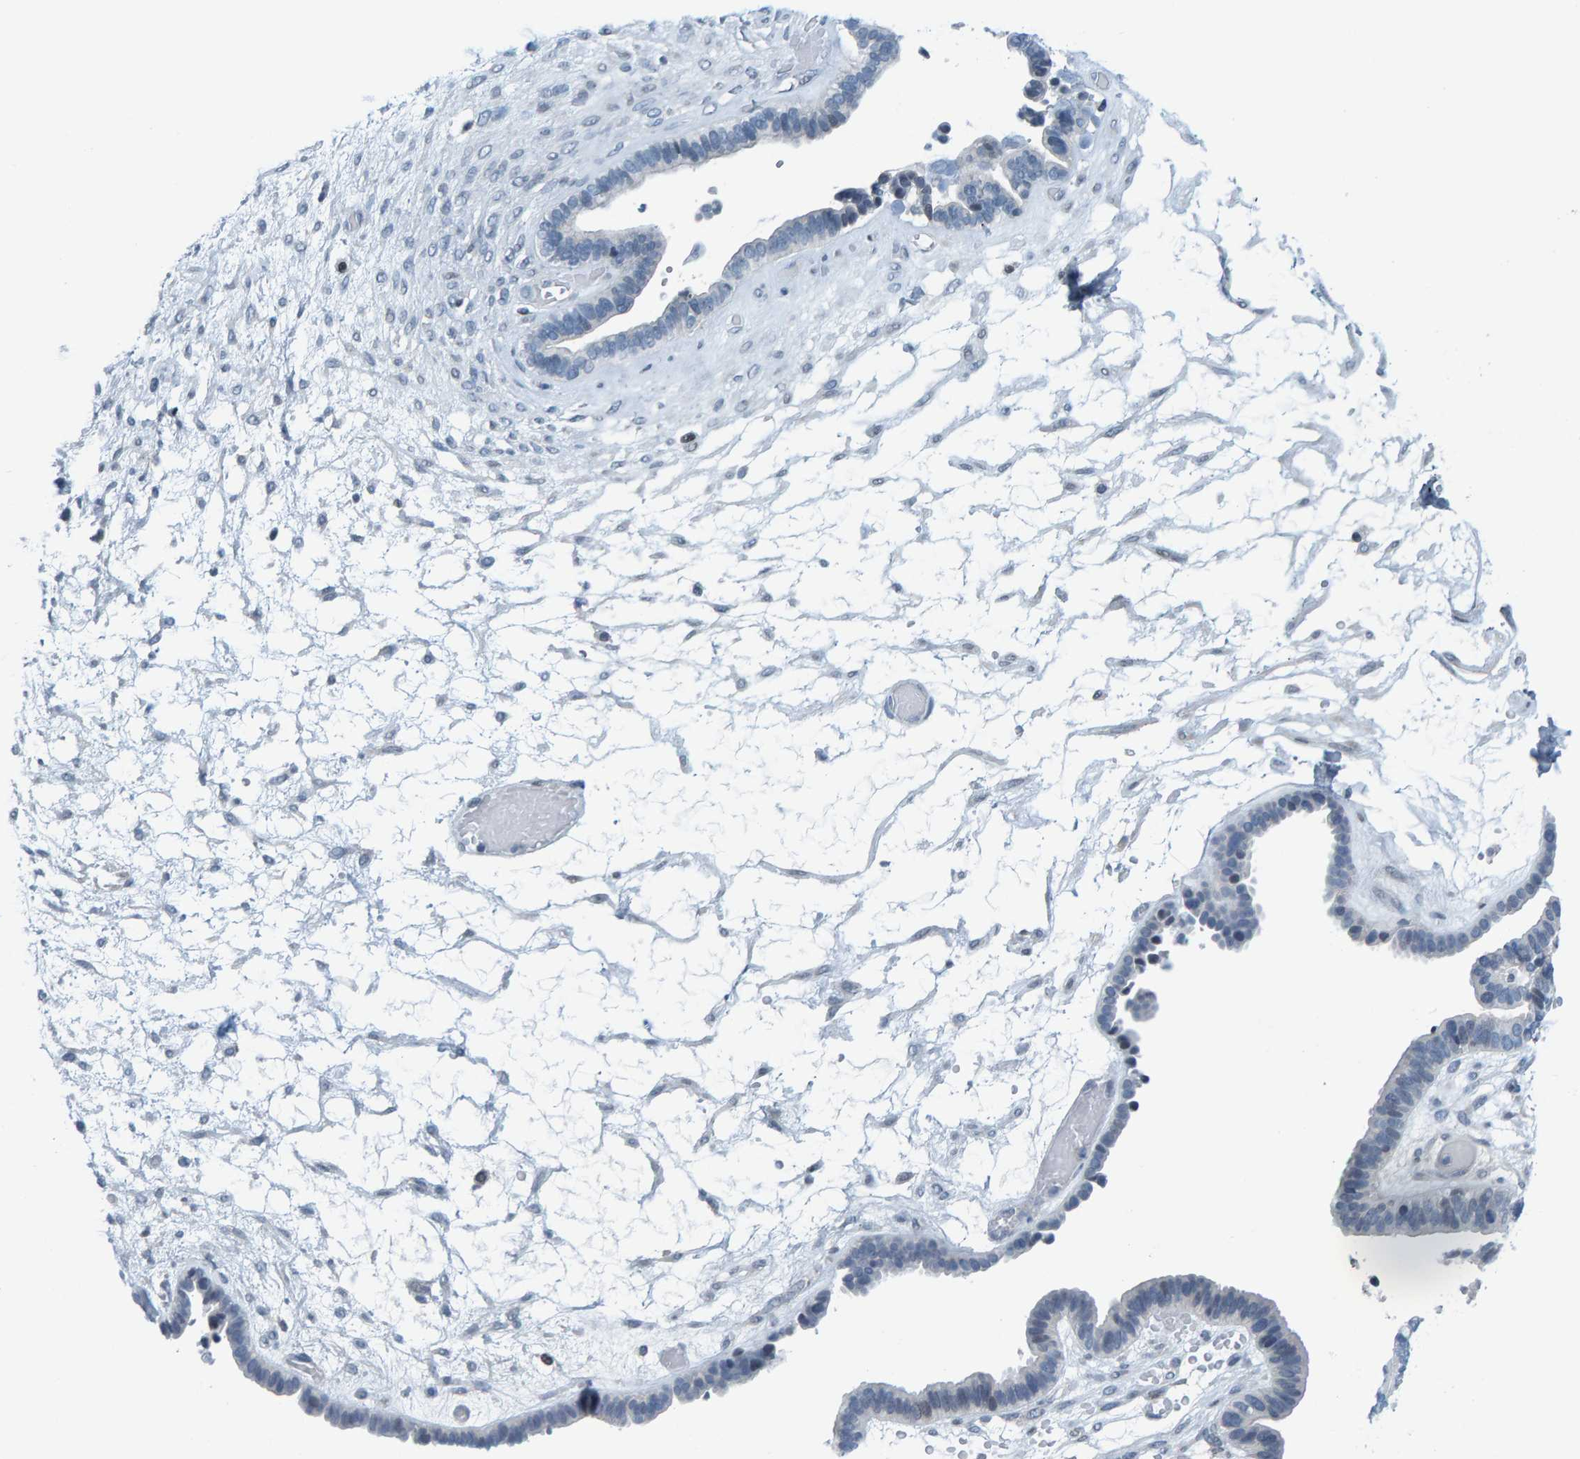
{"staining": {"intensity": "negative", "quantity": "none", "location": "none"}, "tissue": "ovarian cancer", "cell_type": "Tumor cells", "image_type": "cancer", "snomed": [{"axis": "morphology", "description": "Cystadenocarcinoma, serous, NOS"}, {"axis": "topography", "description": "Ovary"}], "caption": "High magnification brightfield microscopy of ovarian serous cystadenocarcinoma stained with DAB (3,3'-diaminobenzidine) (brown) and counterstained with hematoxylin (blue): tumor cells show no significant expression.", "gene": "CNP", "patient": {"sex": "female", "age": 56}}